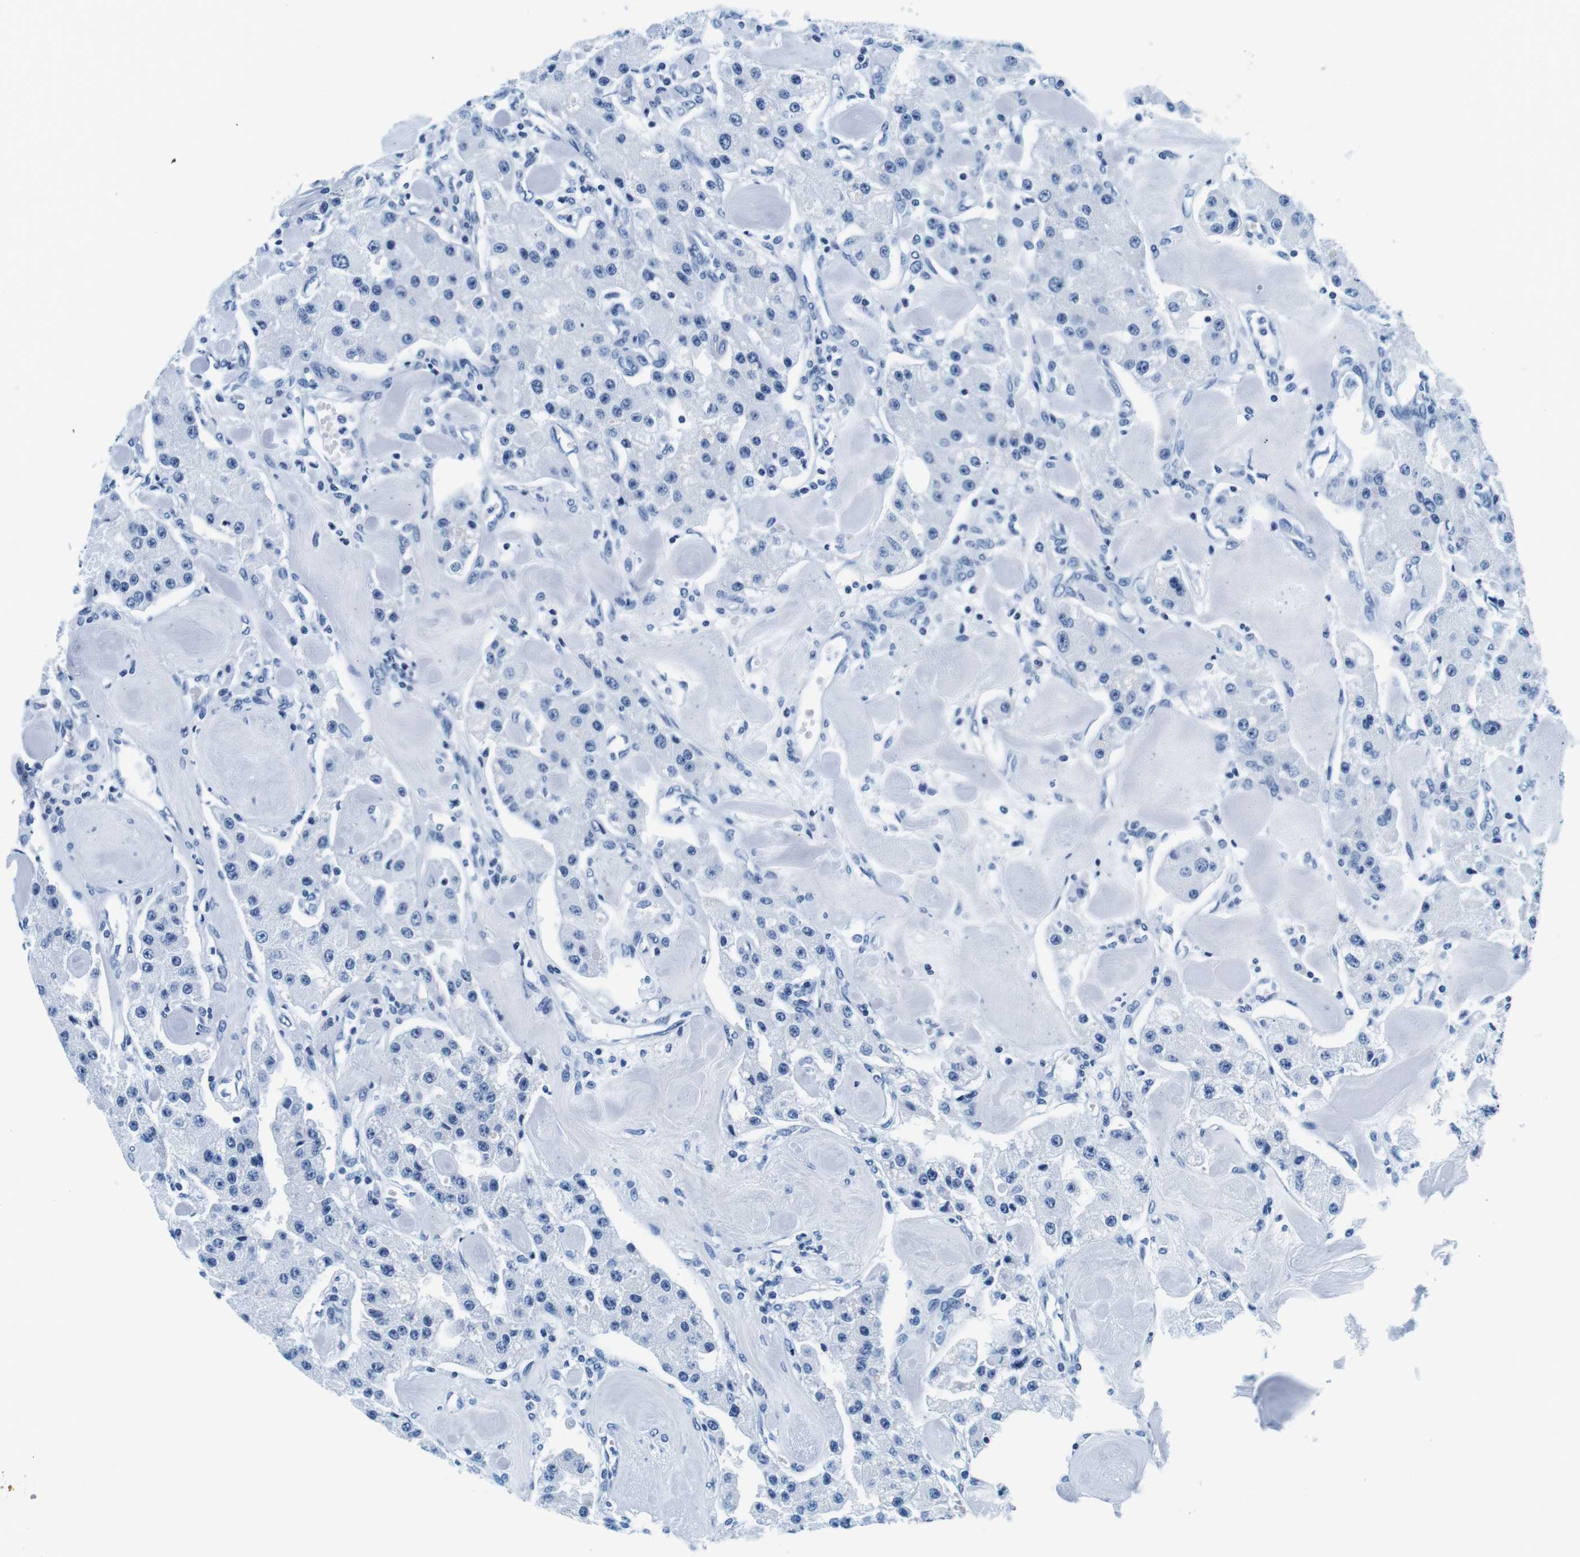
{"staining": {"intensity": "negative", "quantity": "none", "location": "none"}, "tissue": "carcinoid", "cell_type": "Tumor cells", "image_type": "cancer", "snomed": [{"axis": "morphology", "description": "Carcinoid, malignant, NOS"}, {"axis": "topography", "description": "Pancreas"}], "caption": "A high-resolution micrograph shows IHC staining of carcinoid (malignant), which shows no significant staining in tumor cells. The staining is performed using DAB brown chromogen with nuclei counter-stained in using hematoxylin.", "gene": "ELANE", "patient": {"sex": "male", "age": 41}}